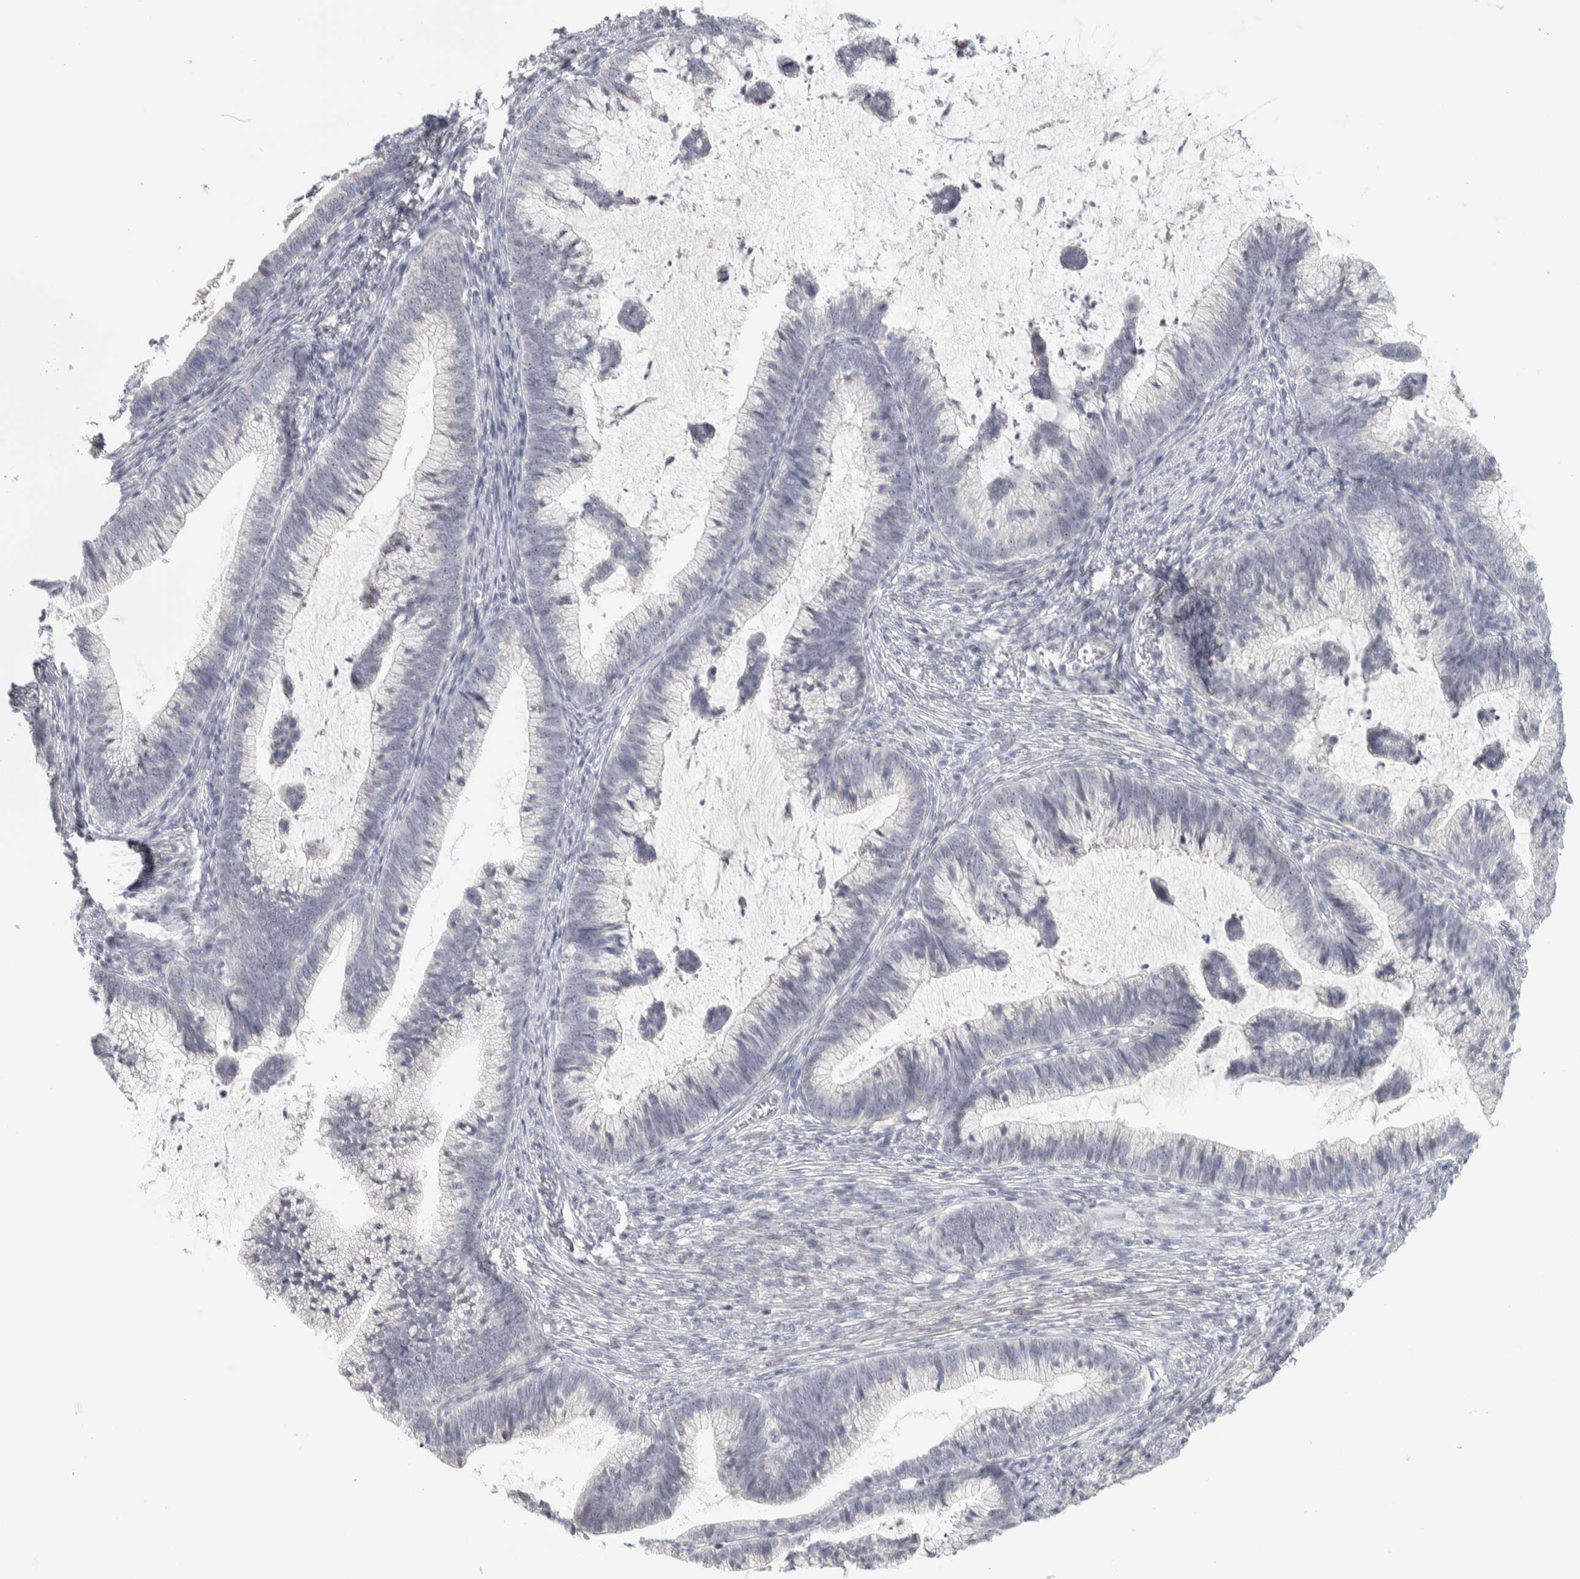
{"staining": {"intensity": "weak", "quantity": "<25%", "location": "nuclear"}, "tissue": "cervical cancer", "cell_type": "Tumor cells", "image_type": "cancer", "snomed": [{"axis": "morphology", "description": "Adenocarcinoma, NOS"}, {"axis": "topography", "description": "Cervix"}], "caption": "Histopathology image shows no protein positivity in tumor cells of cervical cancer (adenocarcinoma) tissue. (DAB IHC with hematoxylin counter stain).", "gene": "DCXR", "patient": {"sex": "female", "age": 36}}